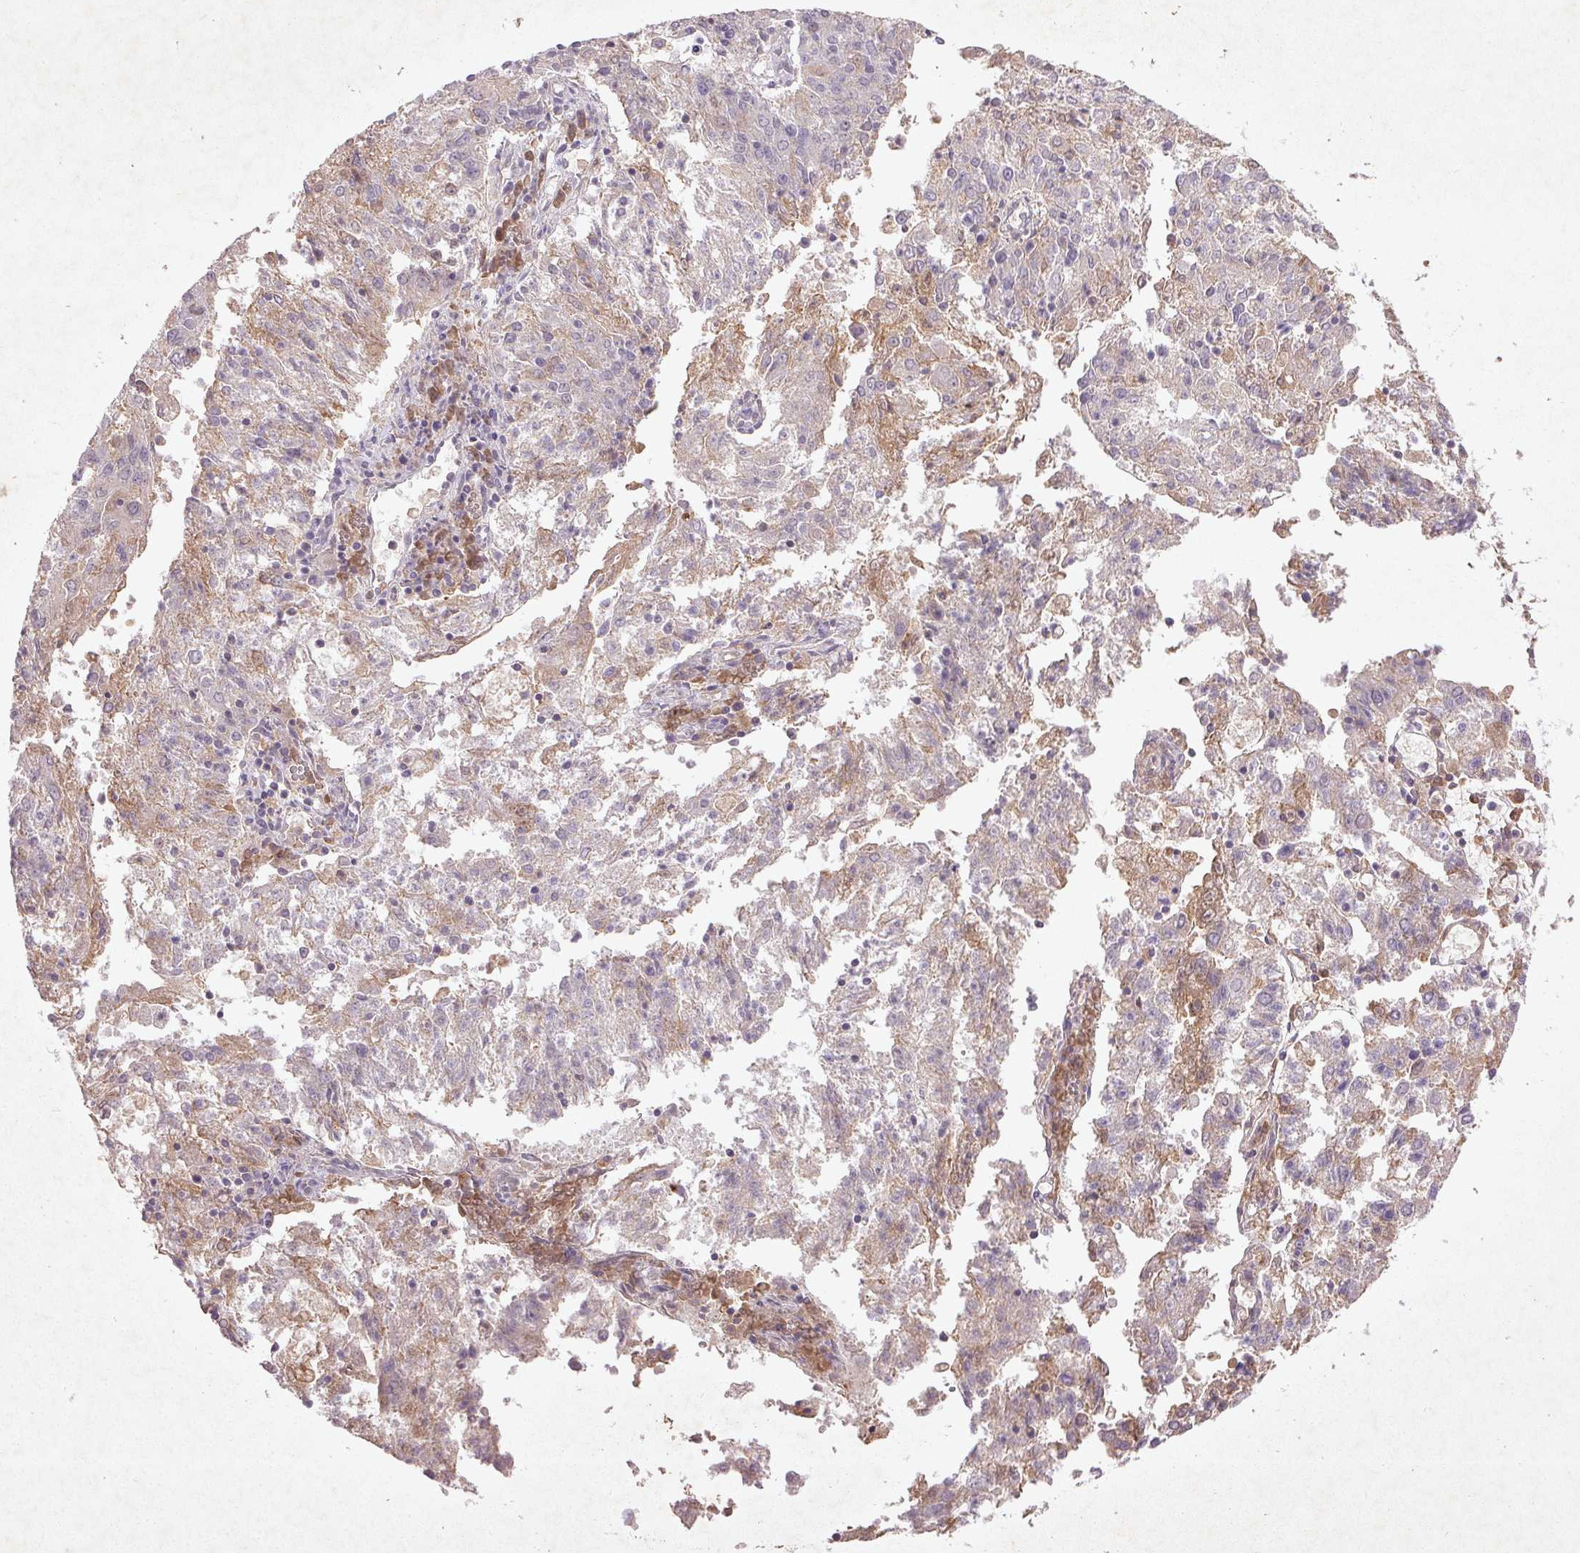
{"staining": {"intensity": "negative", "quantity": "none", "location": "none"}, "tissue": "endometrial cancer", "cell_type": "Tumor cells", "image_type": "cancer", "snomed": [{"axis": "morphology", "description": "Adenocarcinoma, NOS"}, {"axis": "topography", "description": "Endometrium"}], "caption": "Photomicrograph shows no protein expression in tumor cells of endometrial adenocarcinoma tissue.", "gene": "FAM168B", "patient": {"sex": "female", "age": 82}}